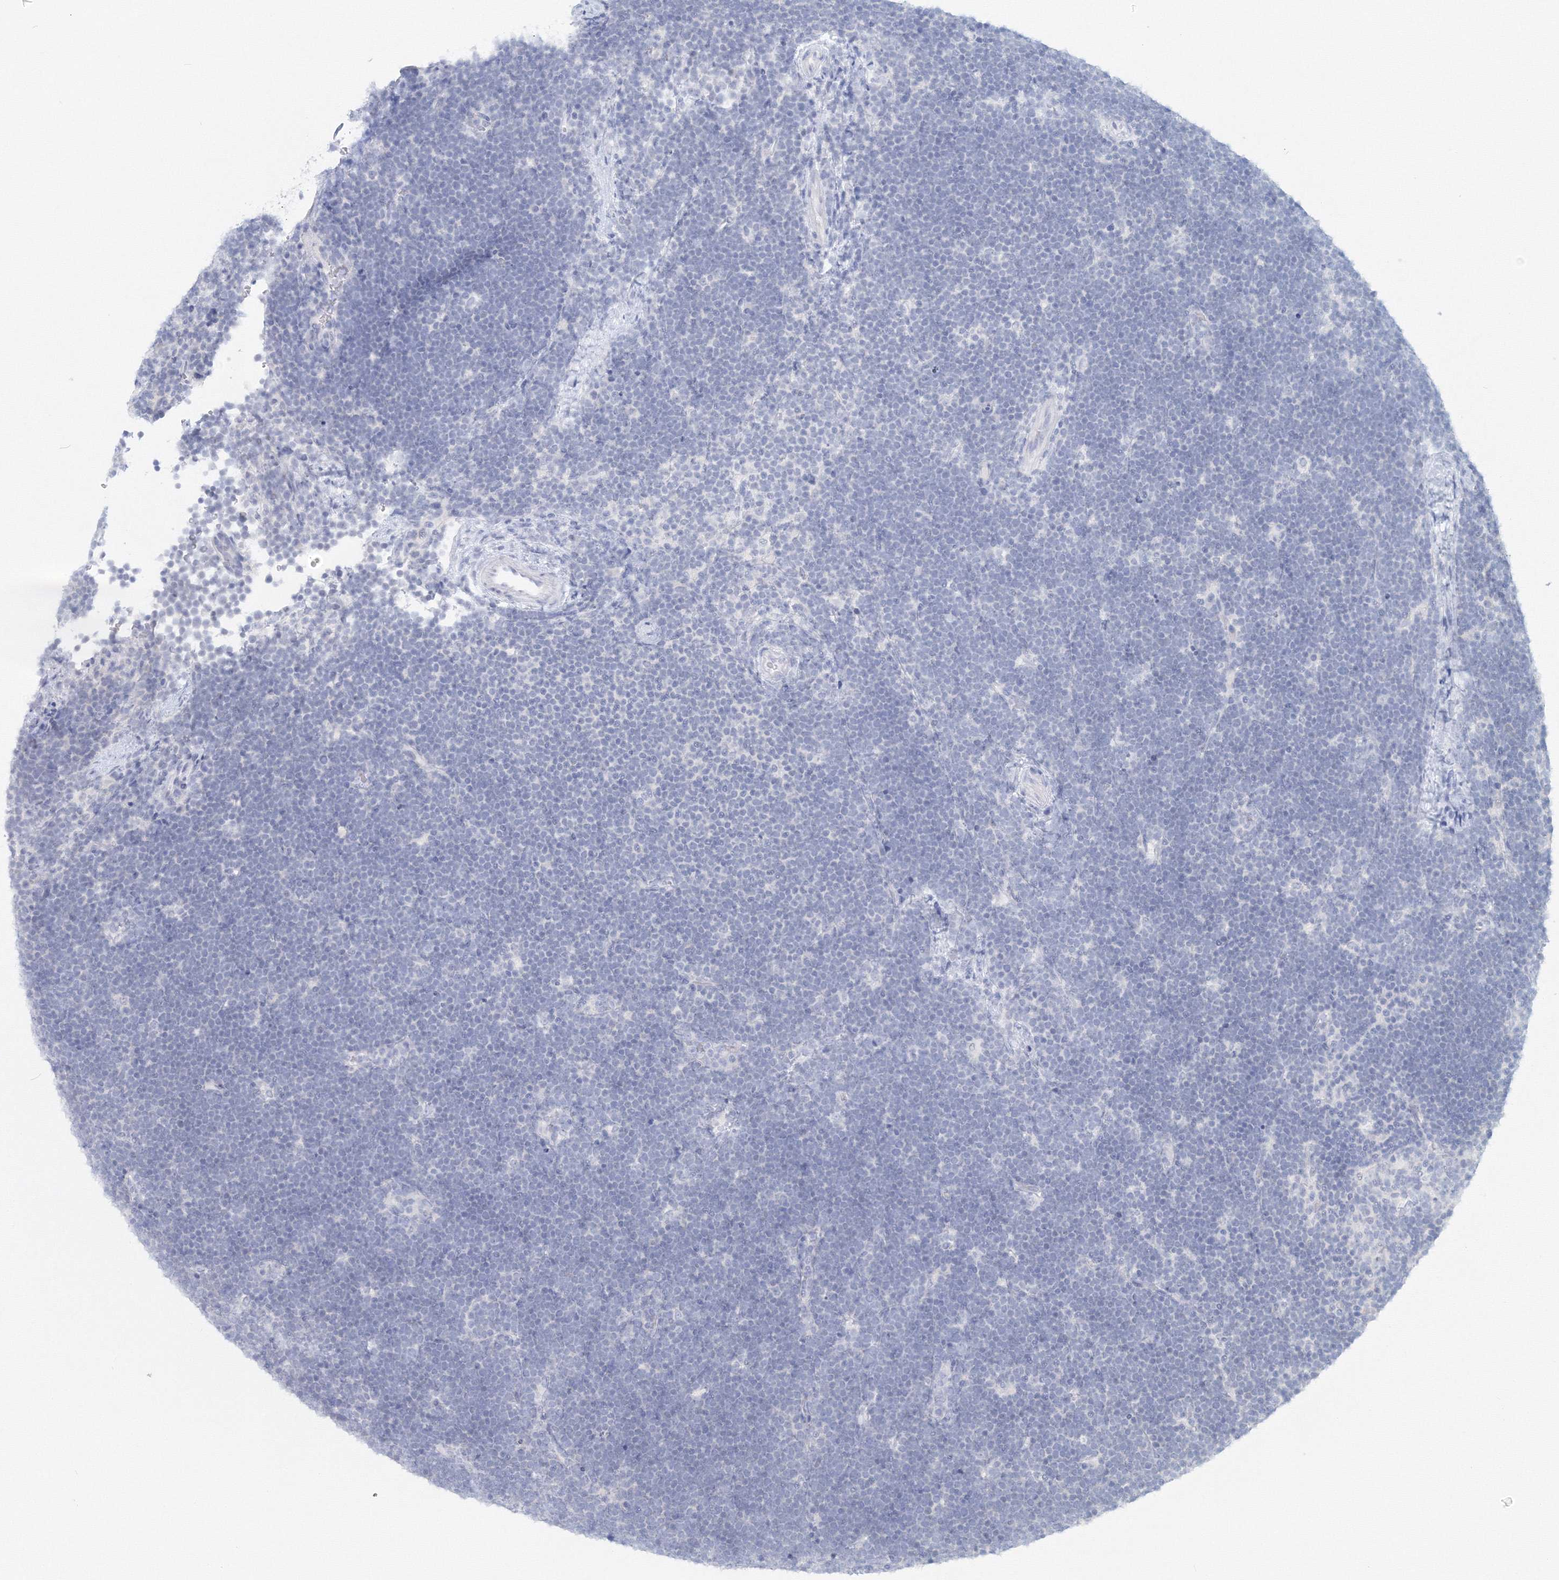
{"staining": {"intensity": "negative", "quantity": "none", "location": "none"}, "tissue": "lymphoma", "cell_type": "Tumor cells", "image_type": "cancer", "snomed": [{"axis": "morphology", "description": "Malignant lymphoma, non-Hodgkin's type, High grade"}, {"axis": "topography", "description": "Lymph node"}], "caption": "An immunohistochemistry micrograph of malignant lymphoma, non-Hodgkin's type (high-grade) is shown. There is no staining in tumor cells of malignant lymphoma, non-Hodgkin's type (high-grade).", "gene": "VSIG1", "patient": {"sex": "male", "age": 13}}